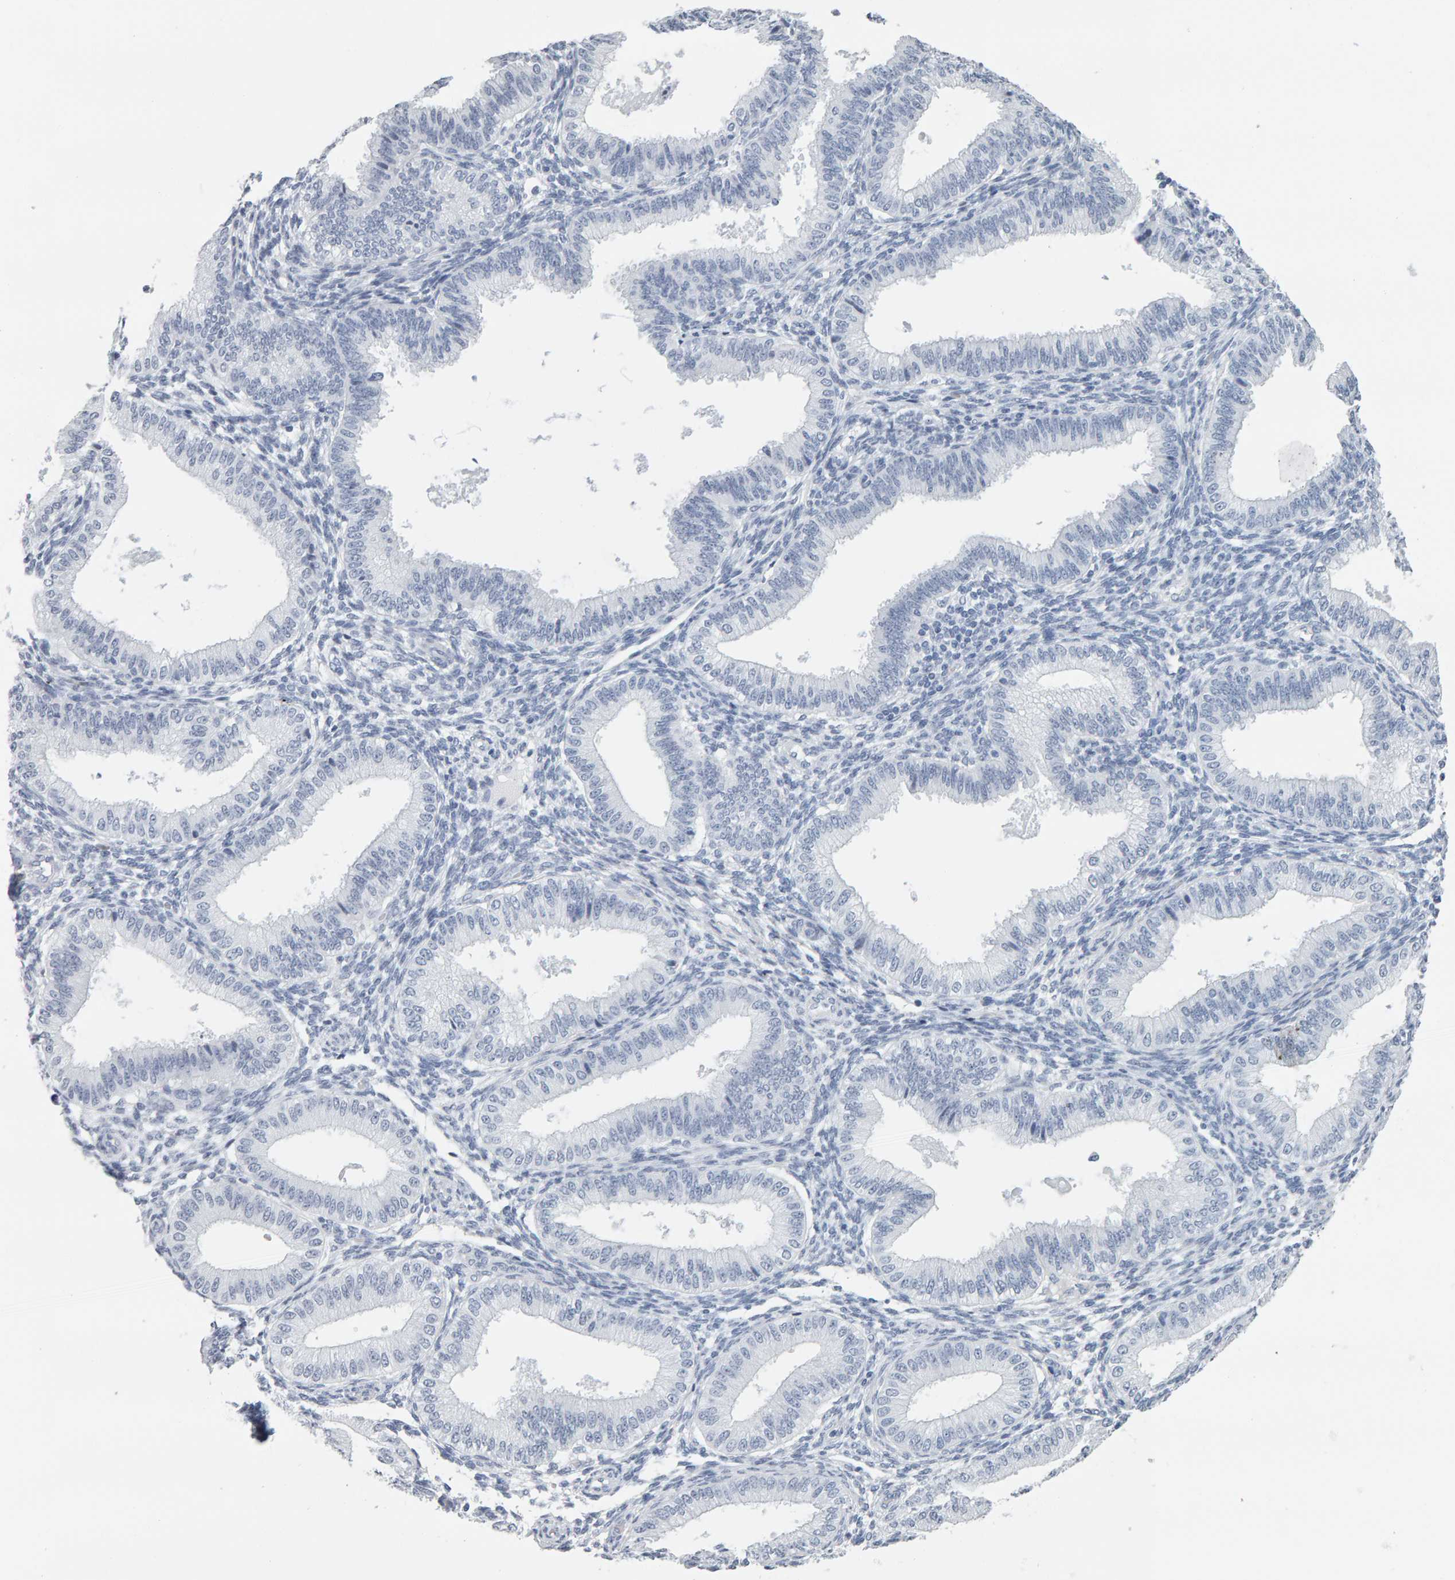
{"staining": {"intensity": "negative", "quantity": "none", "location": "none"}, "tissue": "endometrium", "cell_type": "Cells in endometrial stroma", "image_type": "normal", "snomed": [{"axis": "morphology", "description": "Normal tissue, NOS"}, {"axis": "topography", "description": "Endometrium"}], "caption": "Immunohistochemistry histopathology image of normal endometrium: human endometrium stained with DAB (3,3'-diaminobenzidine) demonstrates no significant protein expression in cells in endometrial stroma.", "gene": "SPACA3", "patient": {"sex": "female", "age": 39}}